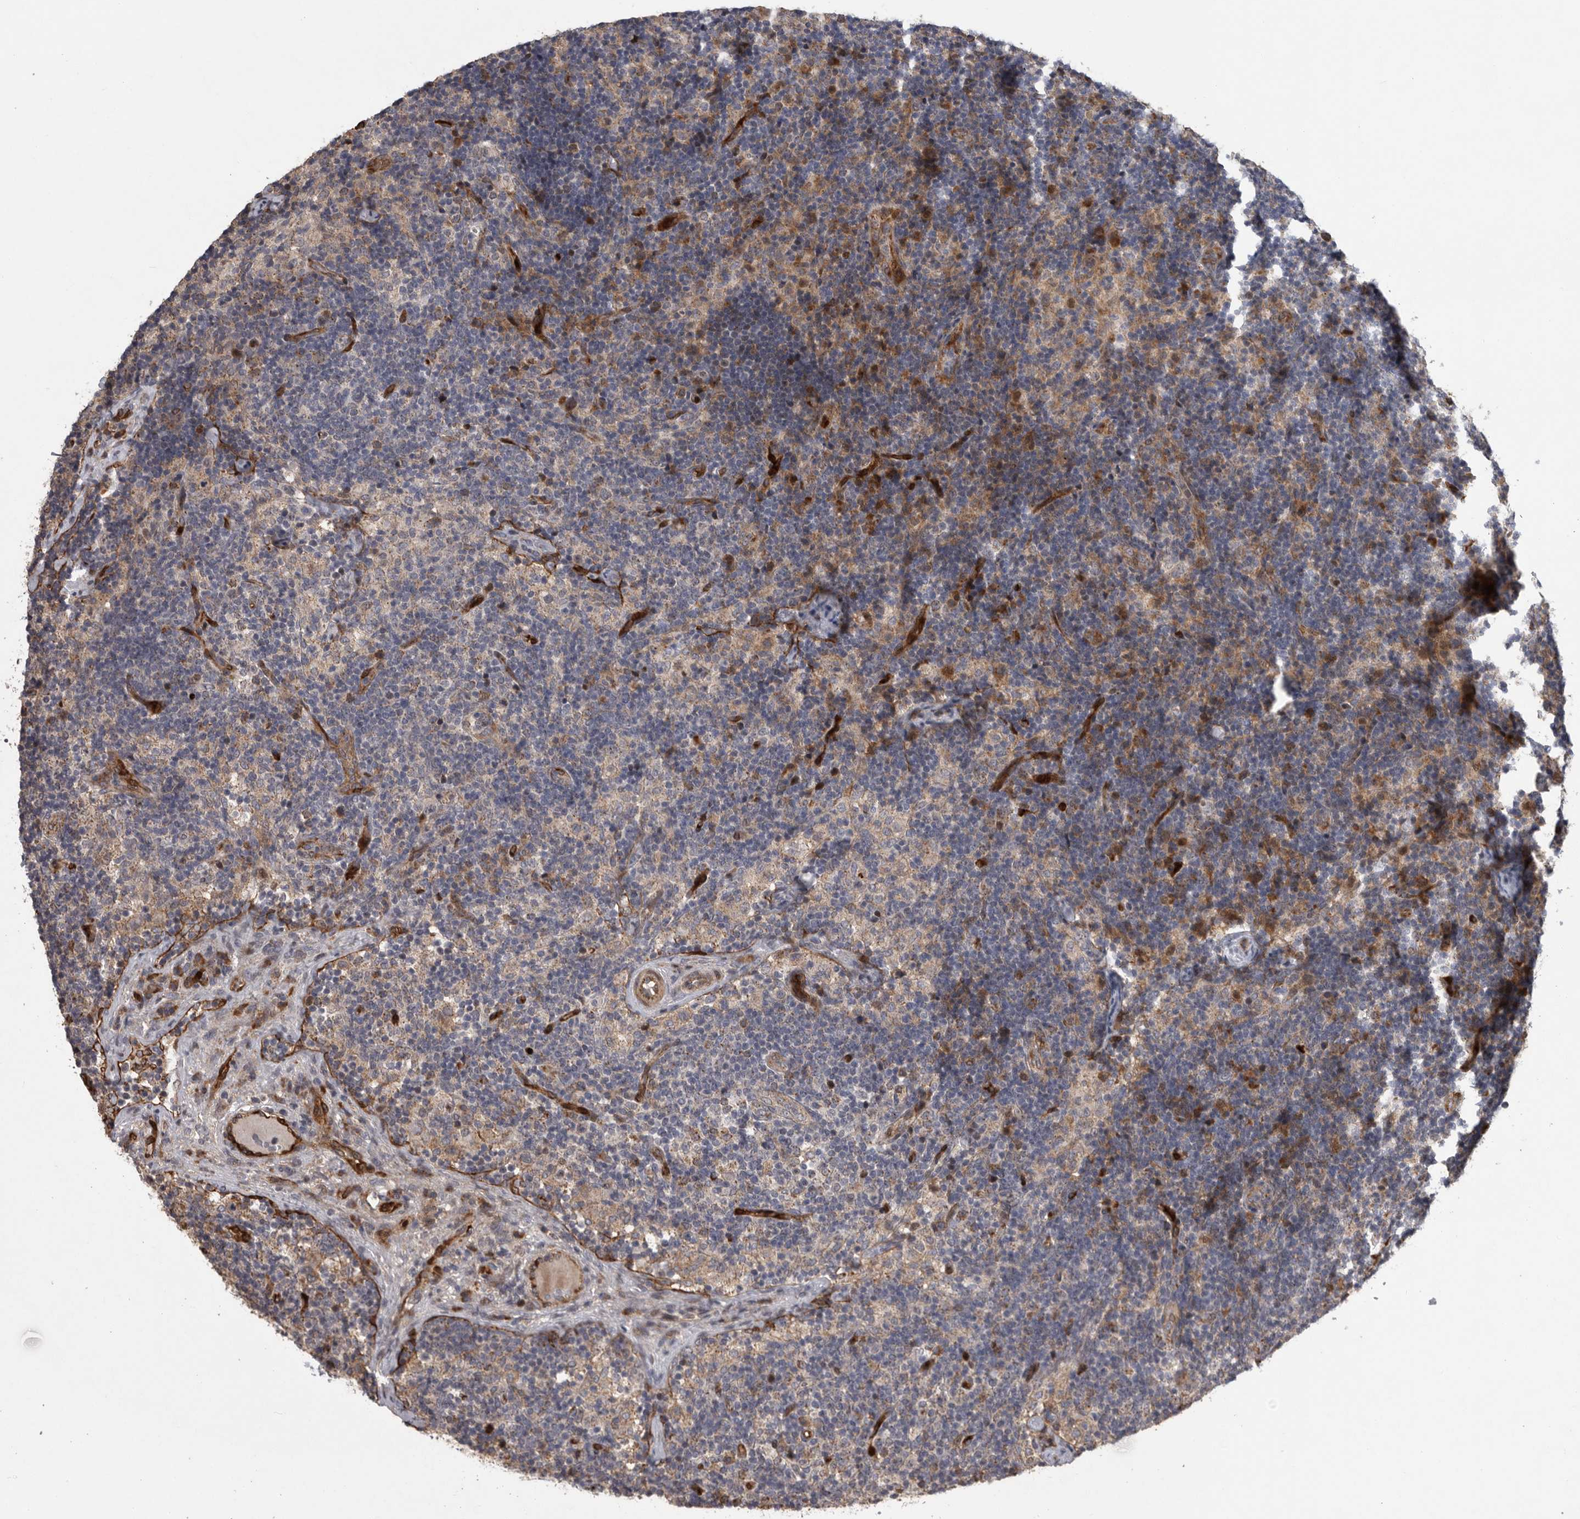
{"staining": {"intensity": "negative", "quantity": "none", "location": "none"}, "tissue": "lymph node", "cell_type": "Germinal center cells", "image_type": "normal", "snomed": [{"axis": "morphology", "description": "Normal tissue, NOS"}, {"axis": "topography", "description": "Lymph node"}], "caption": "Immunohistochemistry (IHC) photomicrograph of normal lymph node stained for a protein (brown), which displays no positivity in germinal center cells.", "gene": "MPDZ", "patient": {"sex": "female", "age": 22}}